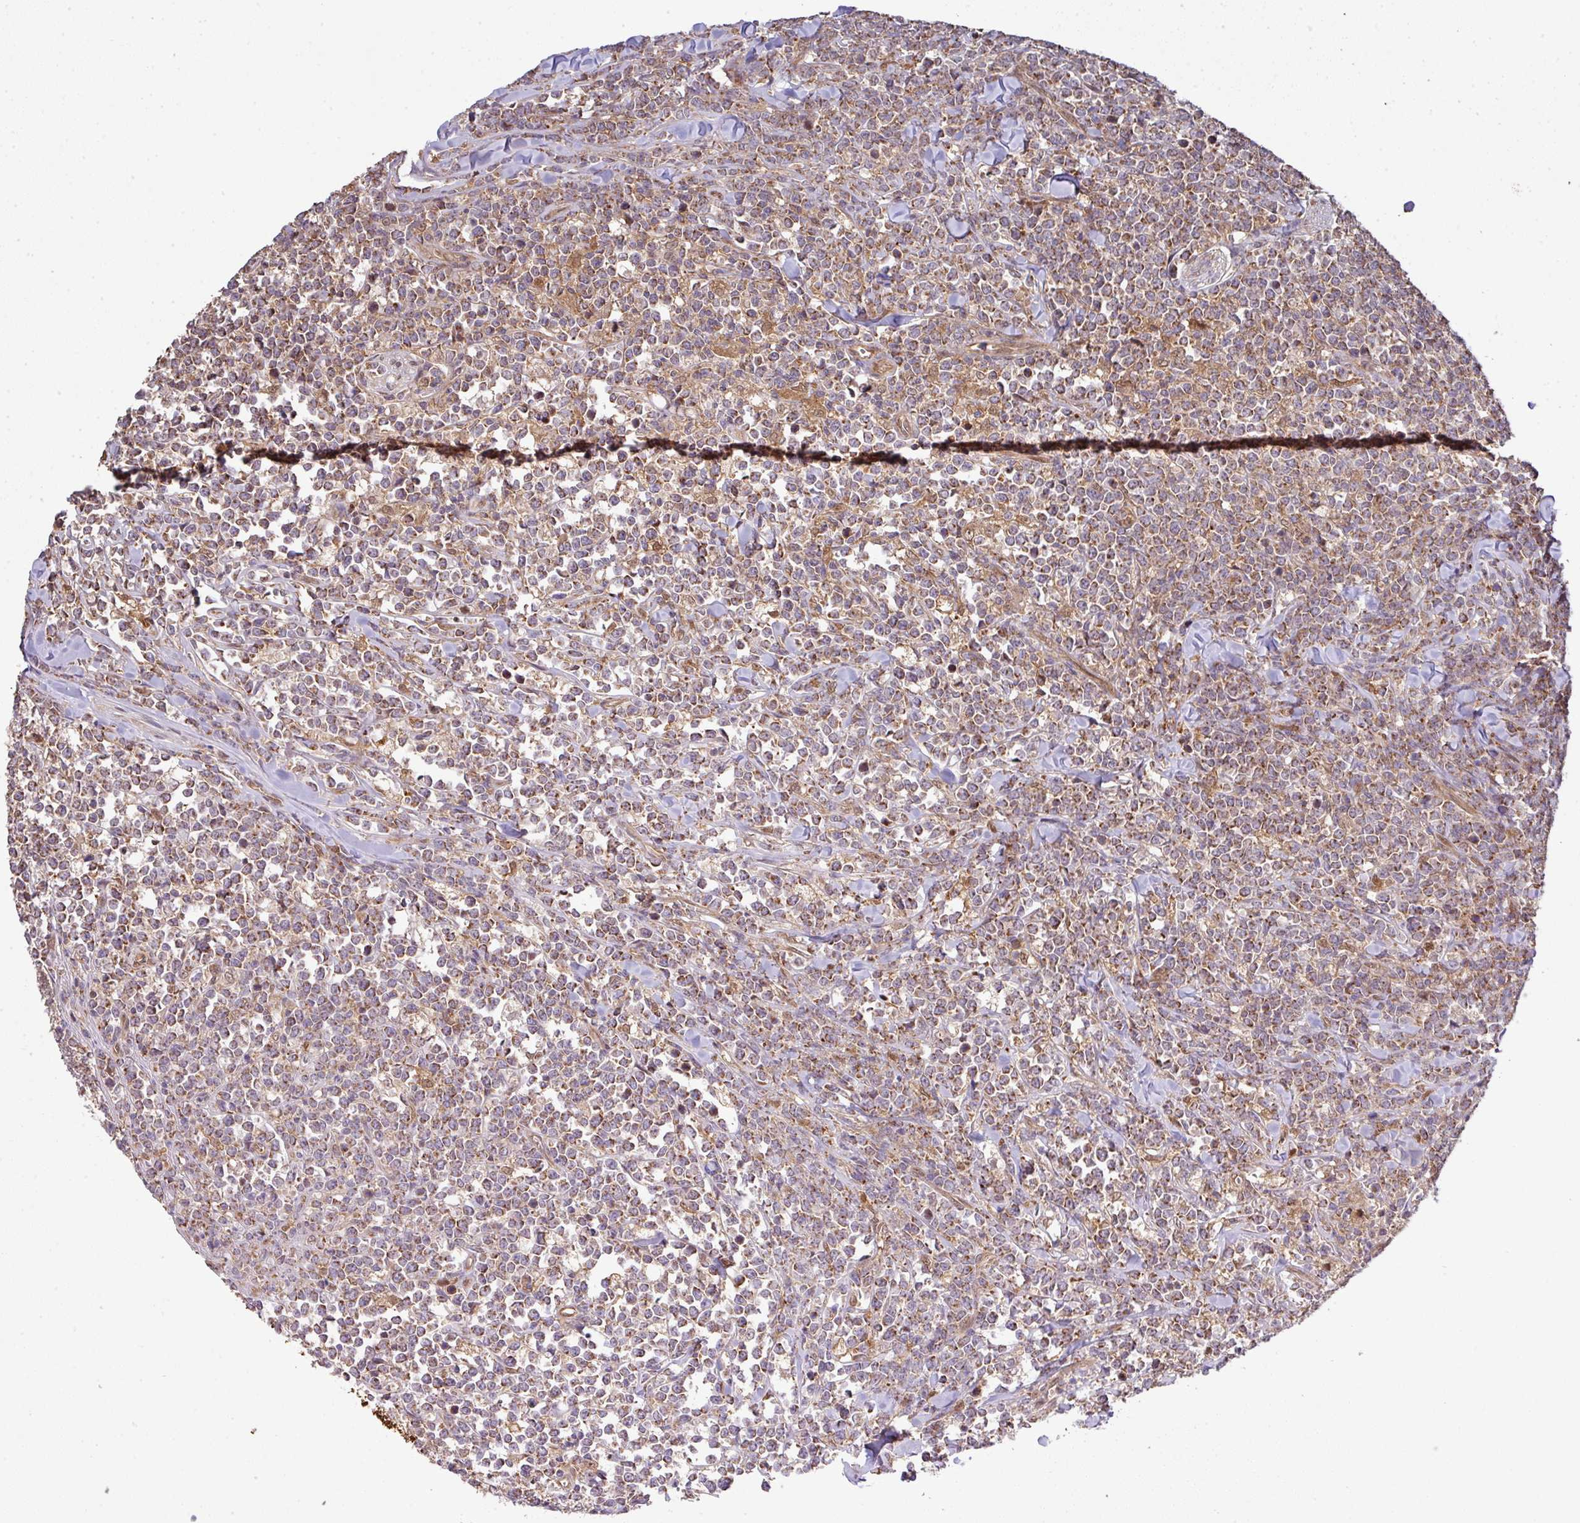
{"staining": {"intensity": "moderate", "quantity": ">75%", "location": "cytoplasmic/membranous"}, "tissue": "lymphoma", "cell_type": "Tumor cells", "image_type": "cancer", "snomed": [{"axis": "morphology", "description": "Malignant lymphoma, non-Hodgkin's type, High grade"}, {"axis": "topography", "description": "Small intestine"}], "caption": "Immunohistochemical staining of lymphoma displays moderate cytoplasmic/membranous protein positivity in approximately >75% of tumor cells.", "gene": "ARPIN", "patient": {"sex": "male", "age": 8}}